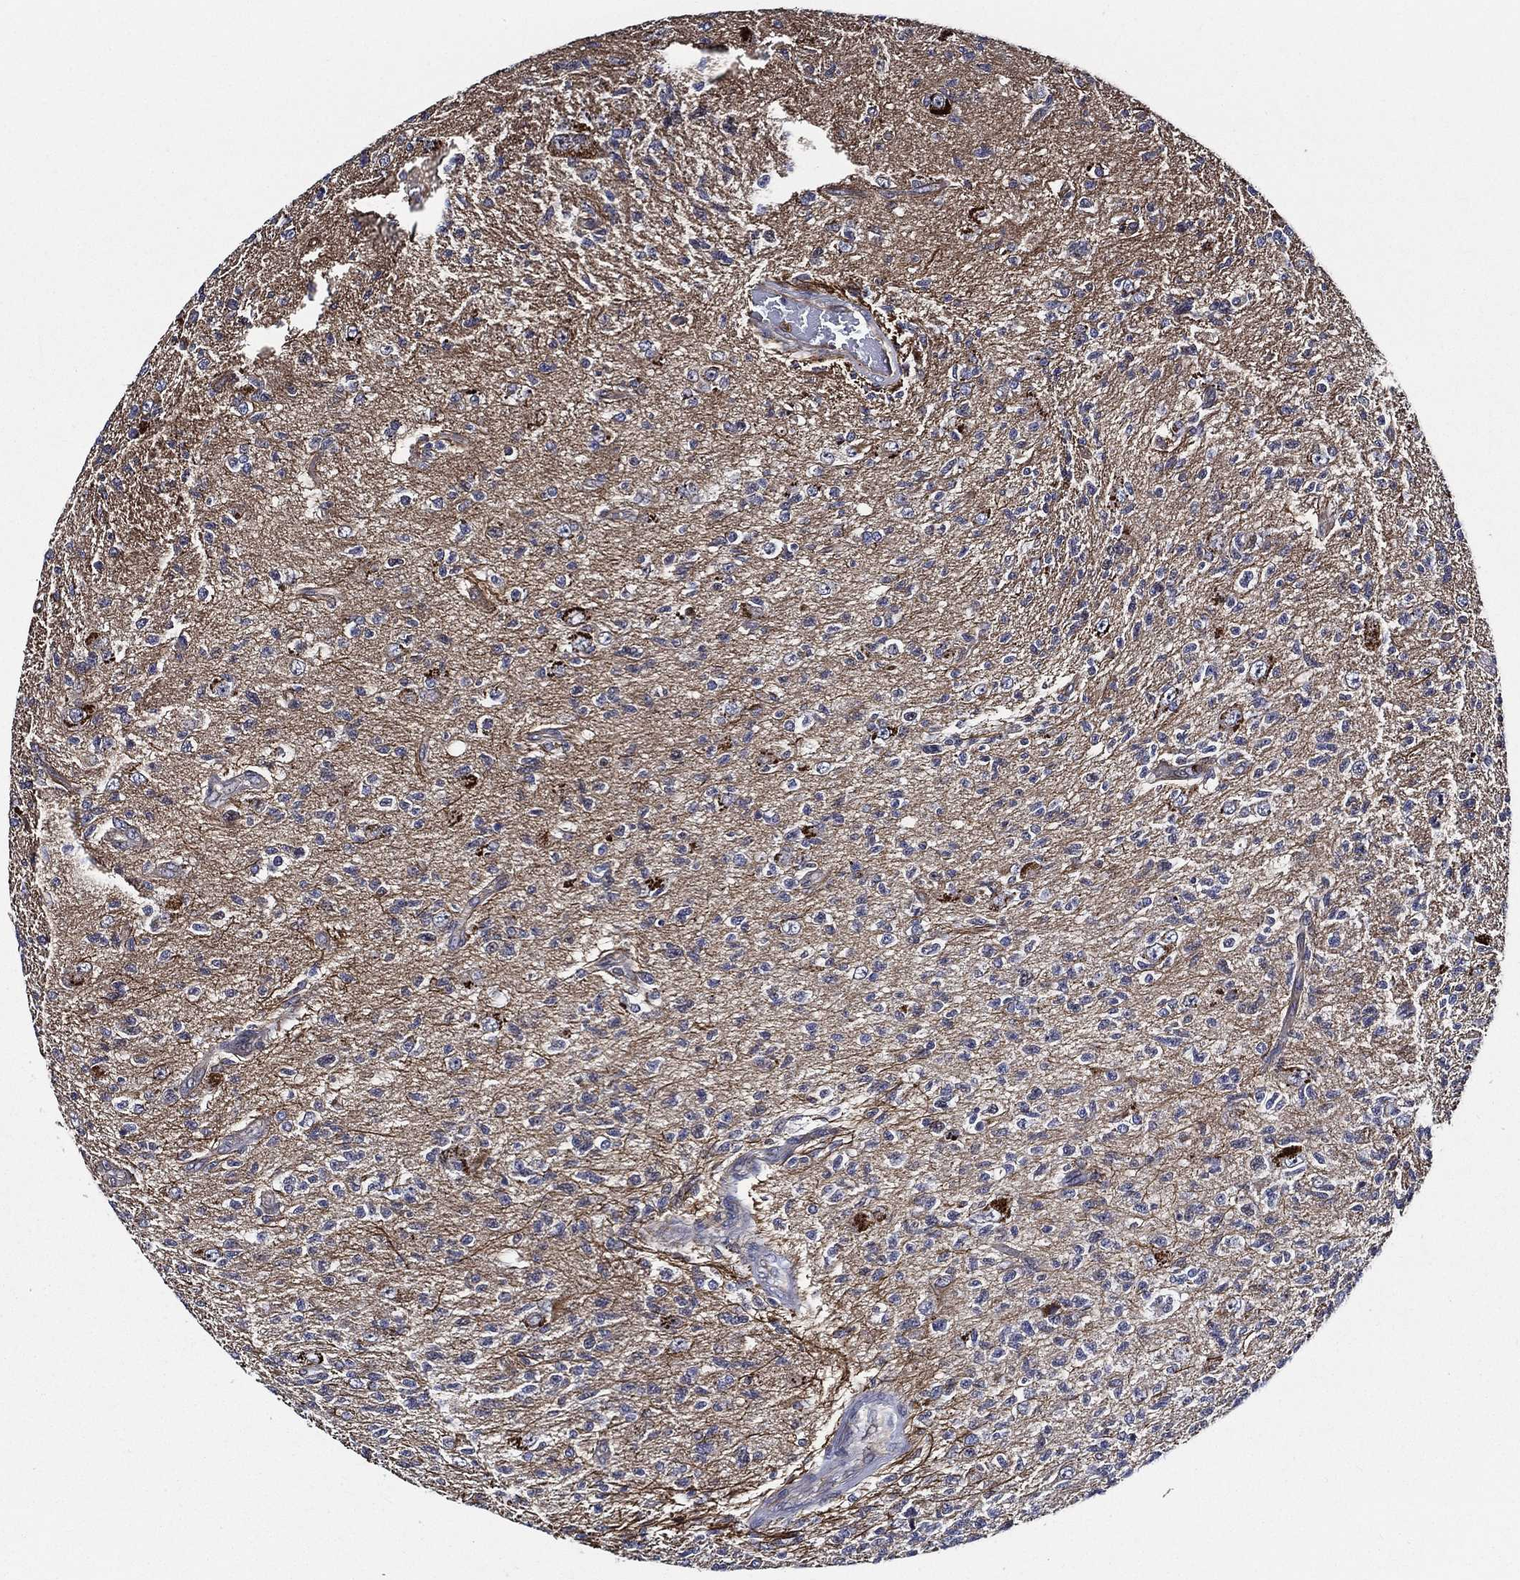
{"staining": {"intensity": "negative", "quantity": "none", "location": "none"}, "tissue": "glioma", "cell_type": "Tumor cells", "image_type": "cancer", "snomed": [{"axis": "morphology", "description": "Glioma, malignant, High grade"}, {"axis": "topography", "description": "Brain"}], "caption": "The immunohistochemistry photomicrograph has no significant expression in tumor cells of malignant glioma (high-grade) tissue.", "gene": "KIF20B", "patient": {"sex": "male", "age": 56}}